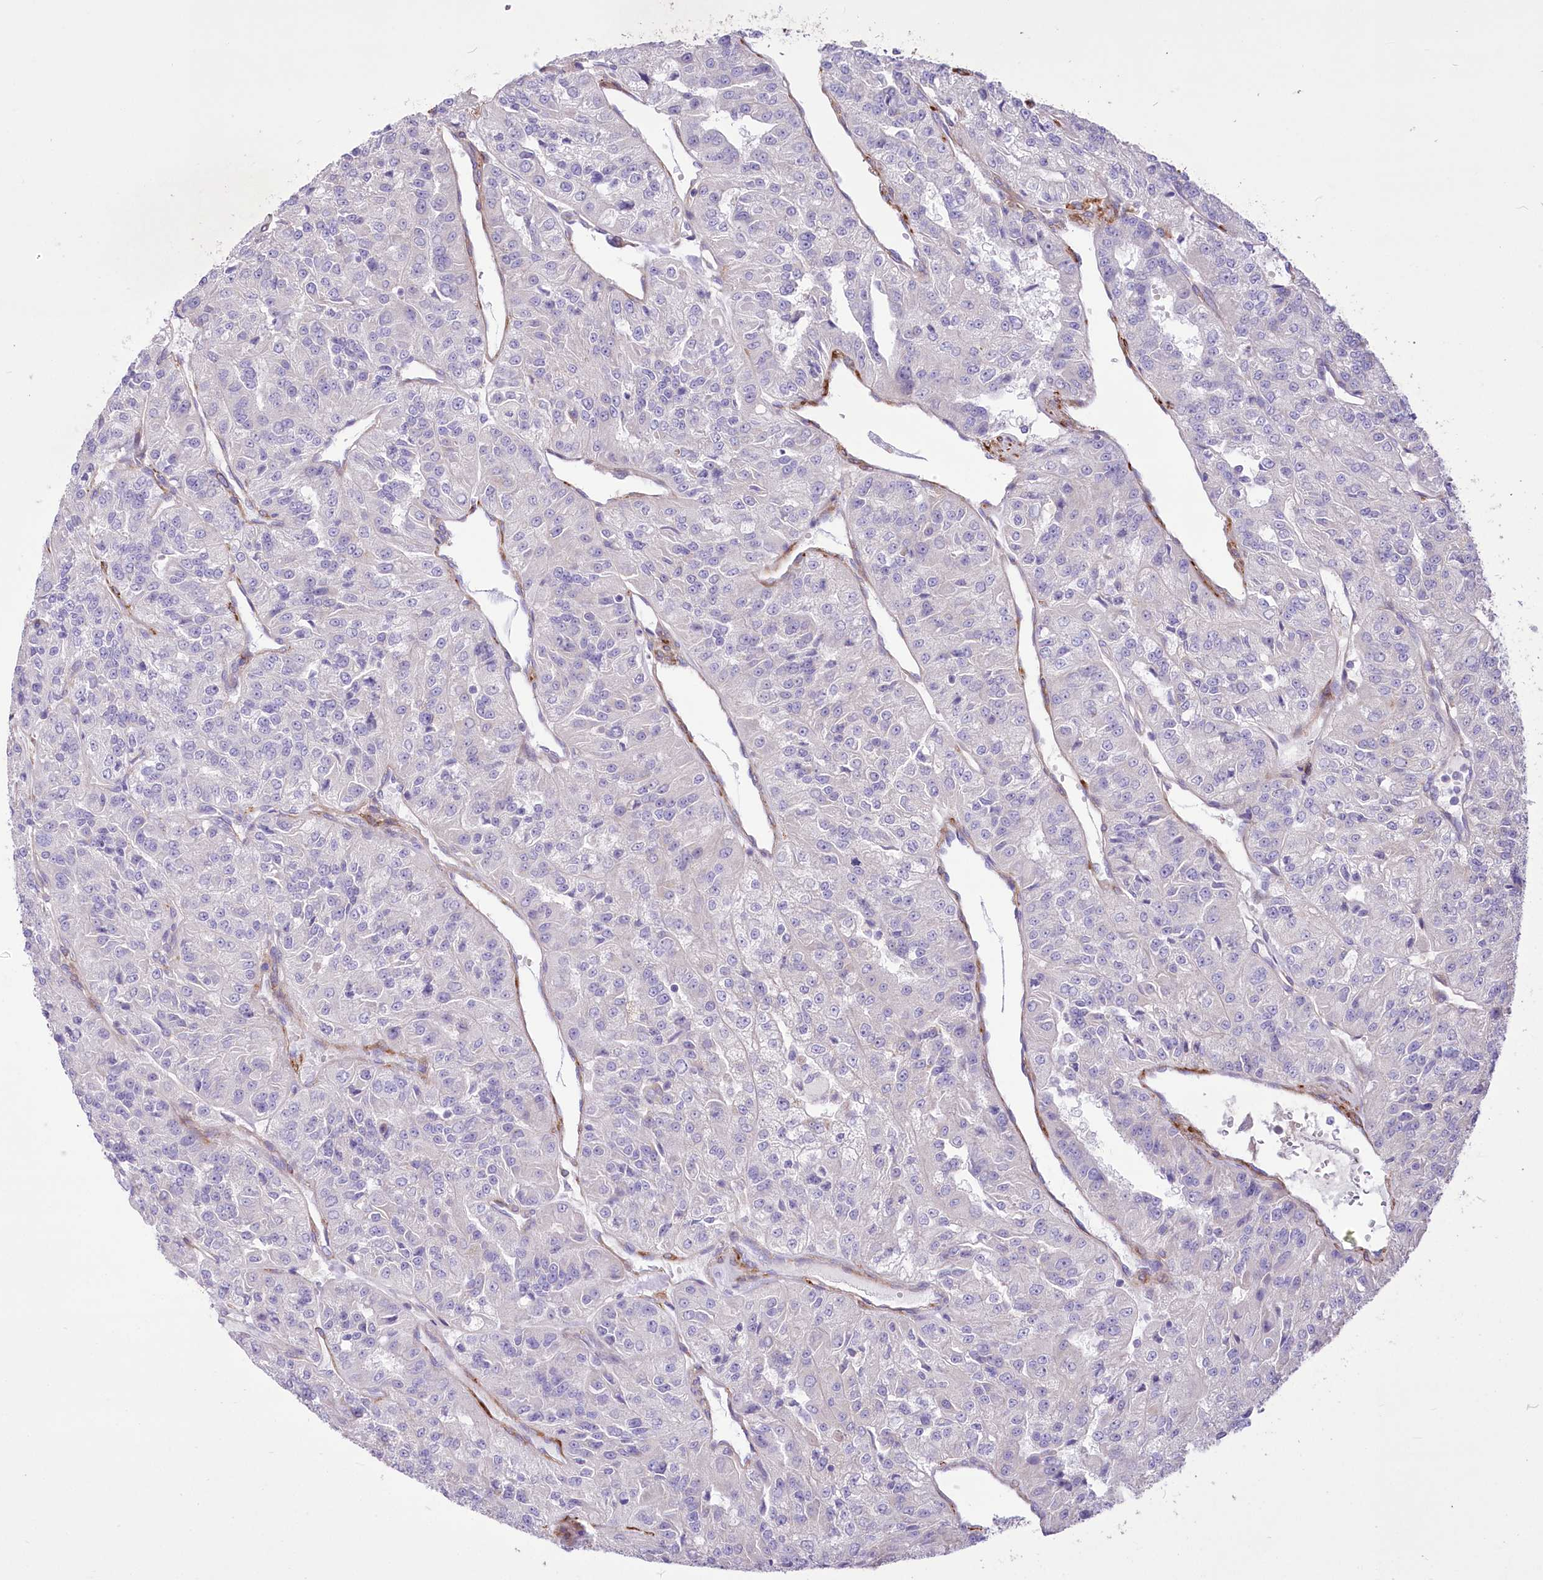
{"staining": {"intensity": "negative", "quantity": "none", "location": "none"}, "tissue": "renal cancer", "cell_type": "Tumor cells", "image_type": "cancer", "snomed": [{"axis": "morphology", "description": "Adenocarcinoma, NOS"}, {"axis": "topography", "description": "Kidney"}], "caption": "DAB (3,3'-diaminobenzidine) immunohistochemical staining of renal cancer (adenocarcinoma) displays no significant staining in tumor cells. (Stains: DAB immunohistochemistry (IHC) with hematoxylin counter stain, Microscopy: brightfield microscopy at high magnification).", "gene": "ANGPTL3", "patient": {"sex": "female", "age": 63}}